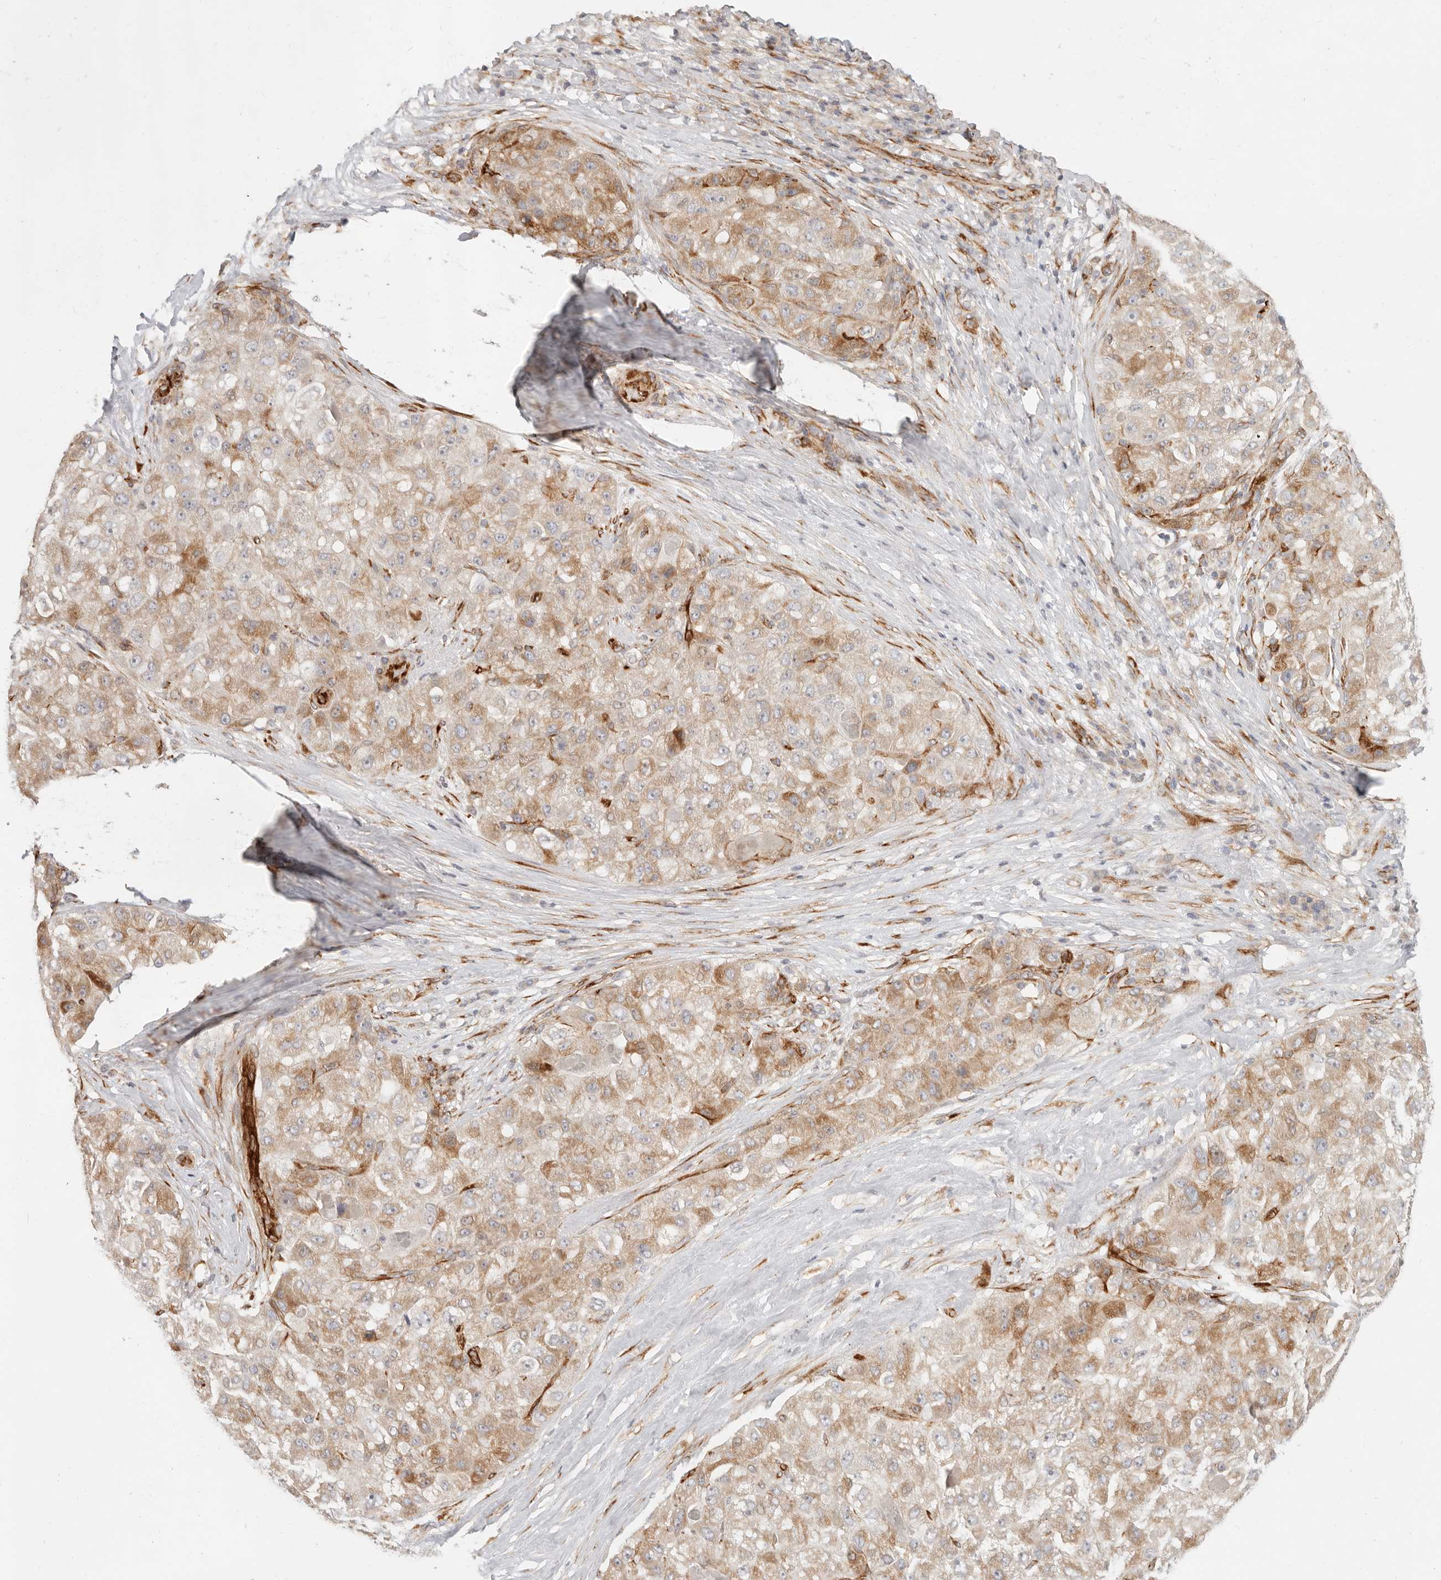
{"staining": {"intensity": "moderate", "quantity": ">75%", "location": "cytoplasmic/membranous"}, "tissue": "liver cancer", "cell_type": "Tumor cells", "image_type": "cancer", "snomed": [{"axis": "morphology", "description": "Carcinoma, Hepatocellular, NOS"}, {"axis": "topography", "description": "Liver"}], "caption": "High-magnification brightfield microscopy of liver cancer stained with DAB (brown) and counterstained with hematoxylin (blue). tumor cells exhibit moderate cytoplasmic/membranous positivity is seen in about>75% of cells.", "gene": "SASS6", "patient": {"sex": "male", "age": 80}}